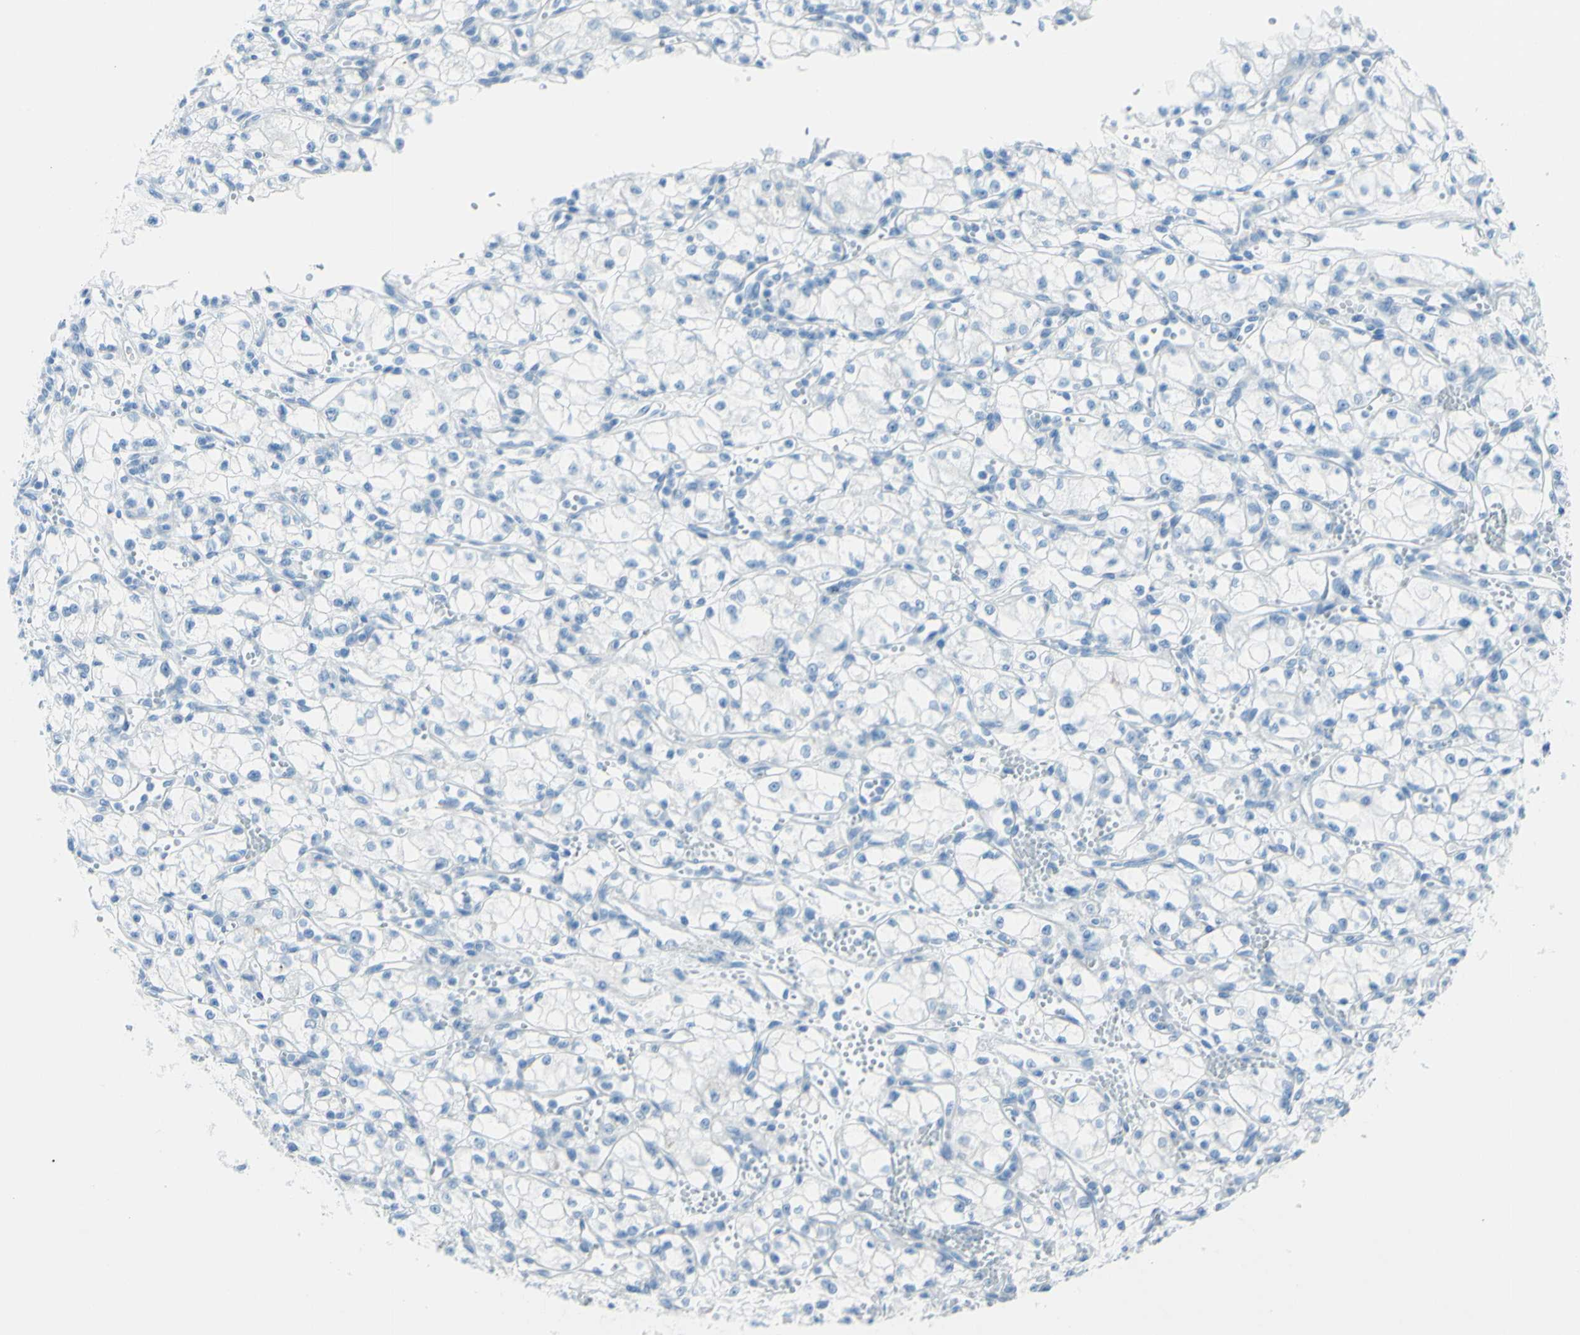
{"staining": {"intensity": "negative", "quantity": "none", "location": "none"}, "tissue": "renal cancer", "cell_type": "Tumor cells", "image_type": "cancer", "snomed": [{"axis": "morphology", "description": "Normal tissue, NOS"}, {"axis": "morphology", "description": "Adenocarcinoma, NOS"}, {"axis": "topography", "description": "Kidney"}], "caption": "High power microscopy image of an IHC histopathology image of adenocarcinoma (renal), revealing no significant staining in tumor cells.", "gene": "TFPI2", "patient": {"sex": "male", "age": 59}}